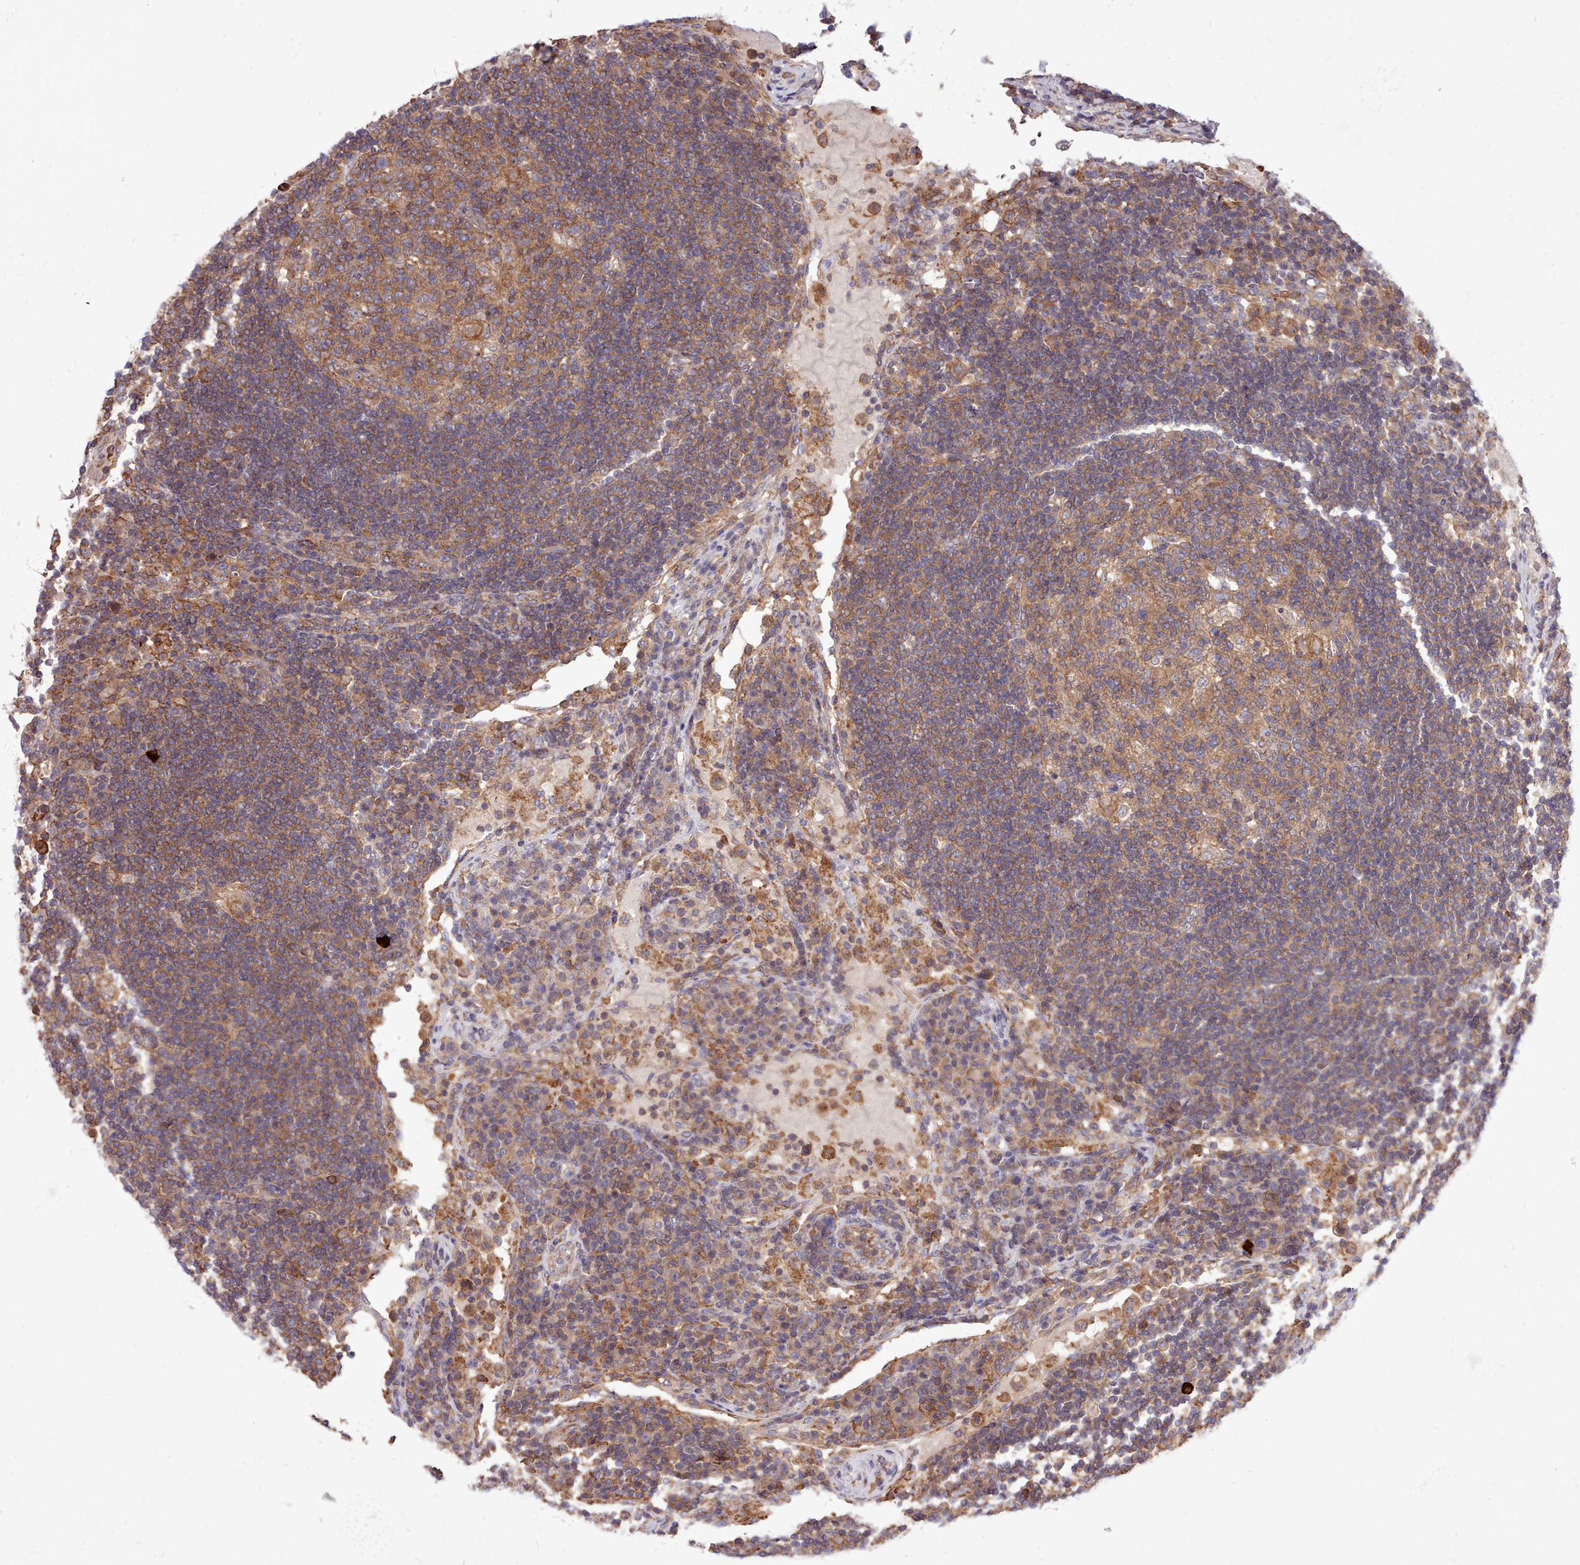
{"staining": {"intensity": "moderate", "quantity": ">75%", "location": "cytoplasmic/membranous"}, "tissue": "lymph node", "cell_type": "Germinal center cells", "image_type": "normal", "snomed": [{"axis": "morphology", "description": "Normal tissue, NOS"}, {"axis": "topography", "description": "Lymph node"}], "caption": "Lymph node stained with a brown dye shows moderate cytoplasmic/membranous positive staining in approximately >75% of germinal center cells.", "gene": "STUB1", "patient": {"sex": "female", "age": 53}}